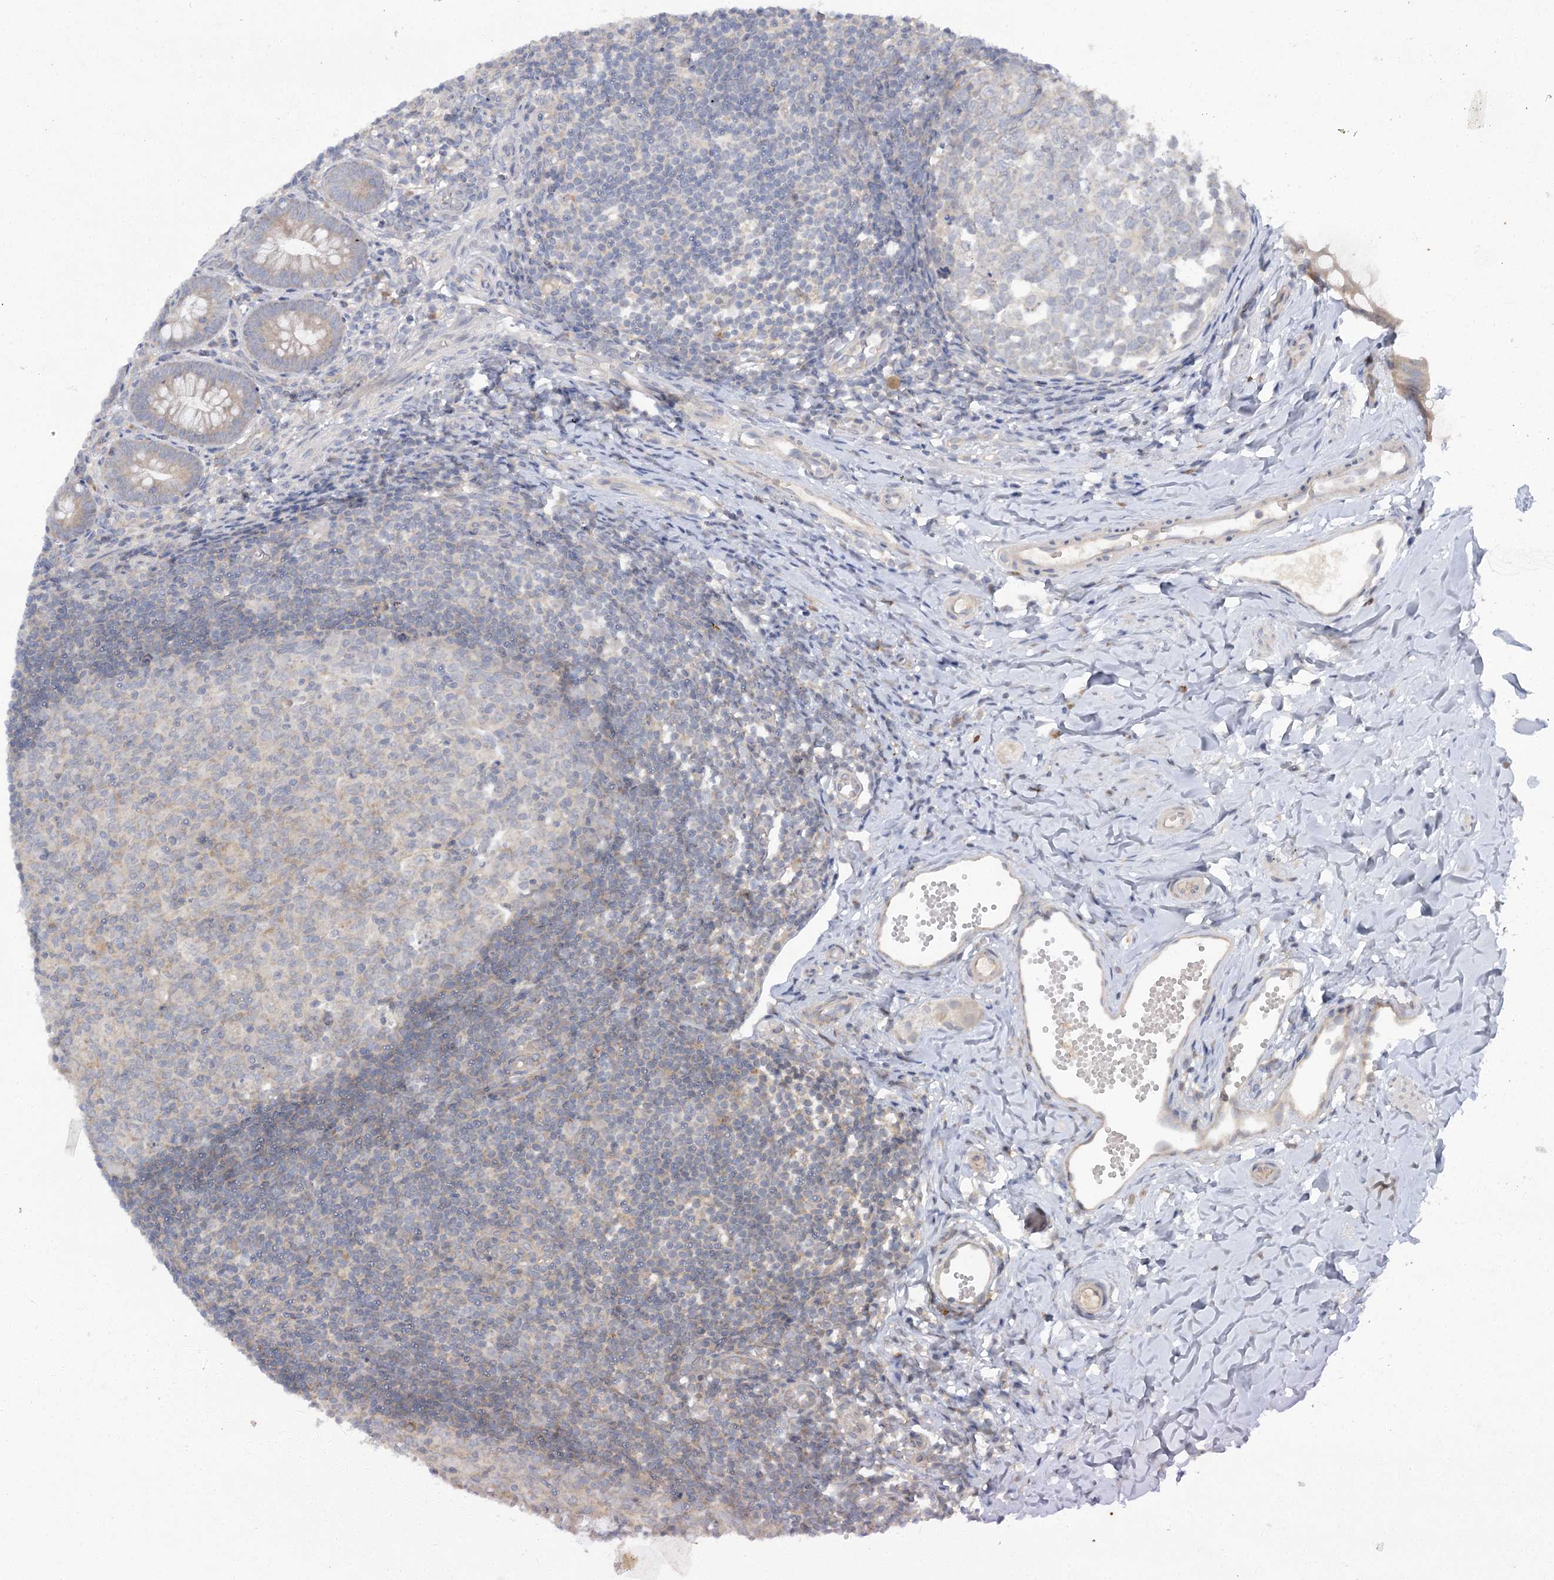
{"staining": {"intensity": "weak", "quantity": "25%-75%", "location": "cytoplasmic/membranous"}, "tissue": "appendix", "cell_type": "Glandular cells", "image_type": "normal", "snomed": [{"axis": "morphology", "description": "Normal tissue, NOS"}, {"axis": "topography", "description": "Appendix"}], "caption": "Benign appendix demonstrates weak cytoplasmic/membranous expression in approximately 25%-75% of glandular cells.", "gene": "TRAF3IP1", "patient": {"sex": "male", "age": 14}}